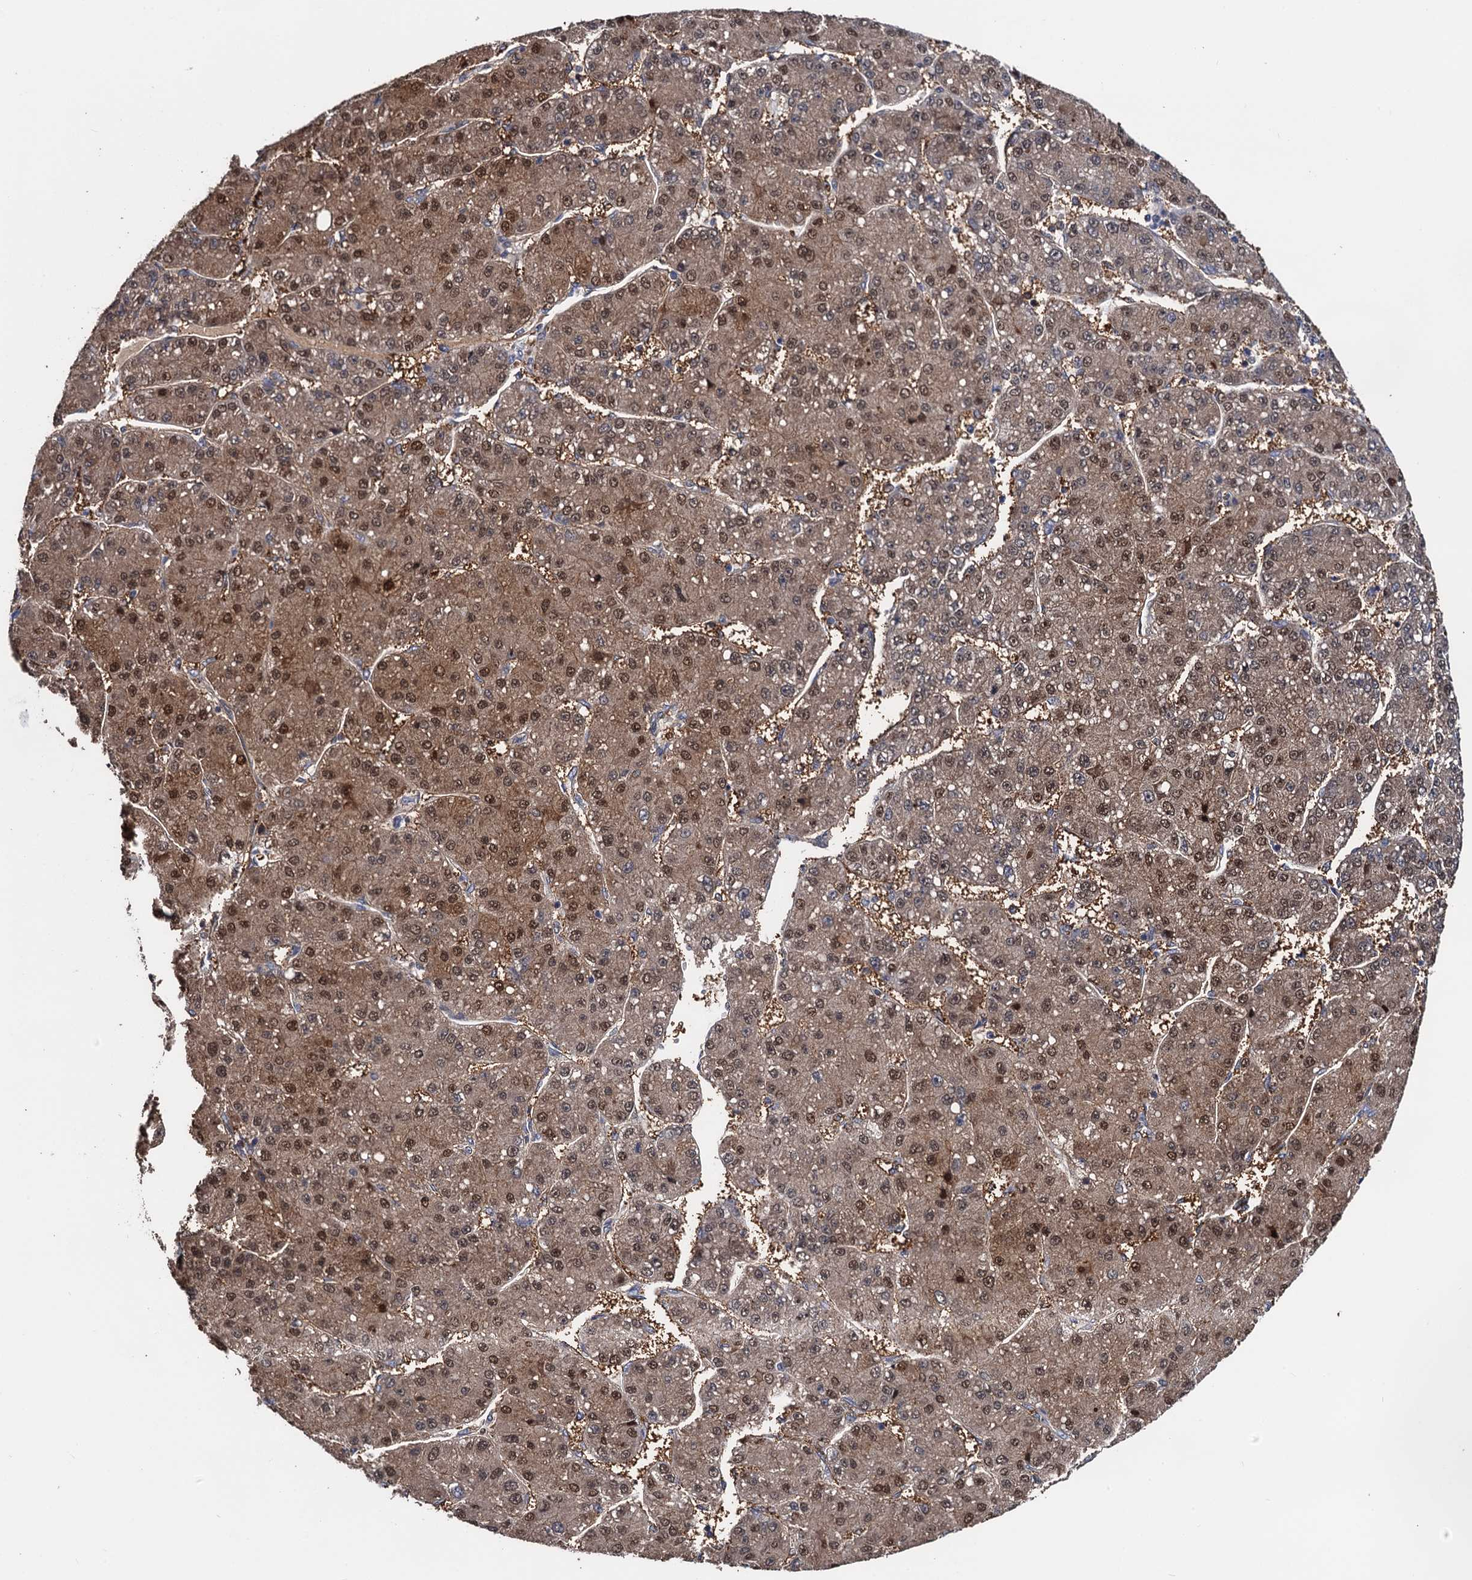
{"staining": {"intensity": "moderate", "quantity": ">75%", "location": "cytoplasmic/membranous,nuclear"}, "tissue": "liver cancer", "cell_type": "Tumor cells", "image_type": "cancer", "snomed": [{"axis": "morphology", "description": "Carcinoma, Hepatocellular, NOS"}, {"axis": "topography", "description": "Liver"}], "caption": "Immunohistochemistry (DAB) staining of human liver hepatocellular carcinoma demonstrates moderate cytoplasmic/membranous and nuclear protein expression in about >75% of tumor cells.", "gene": "PTCD3", "patient": {"sex": "male", "age": 67}}